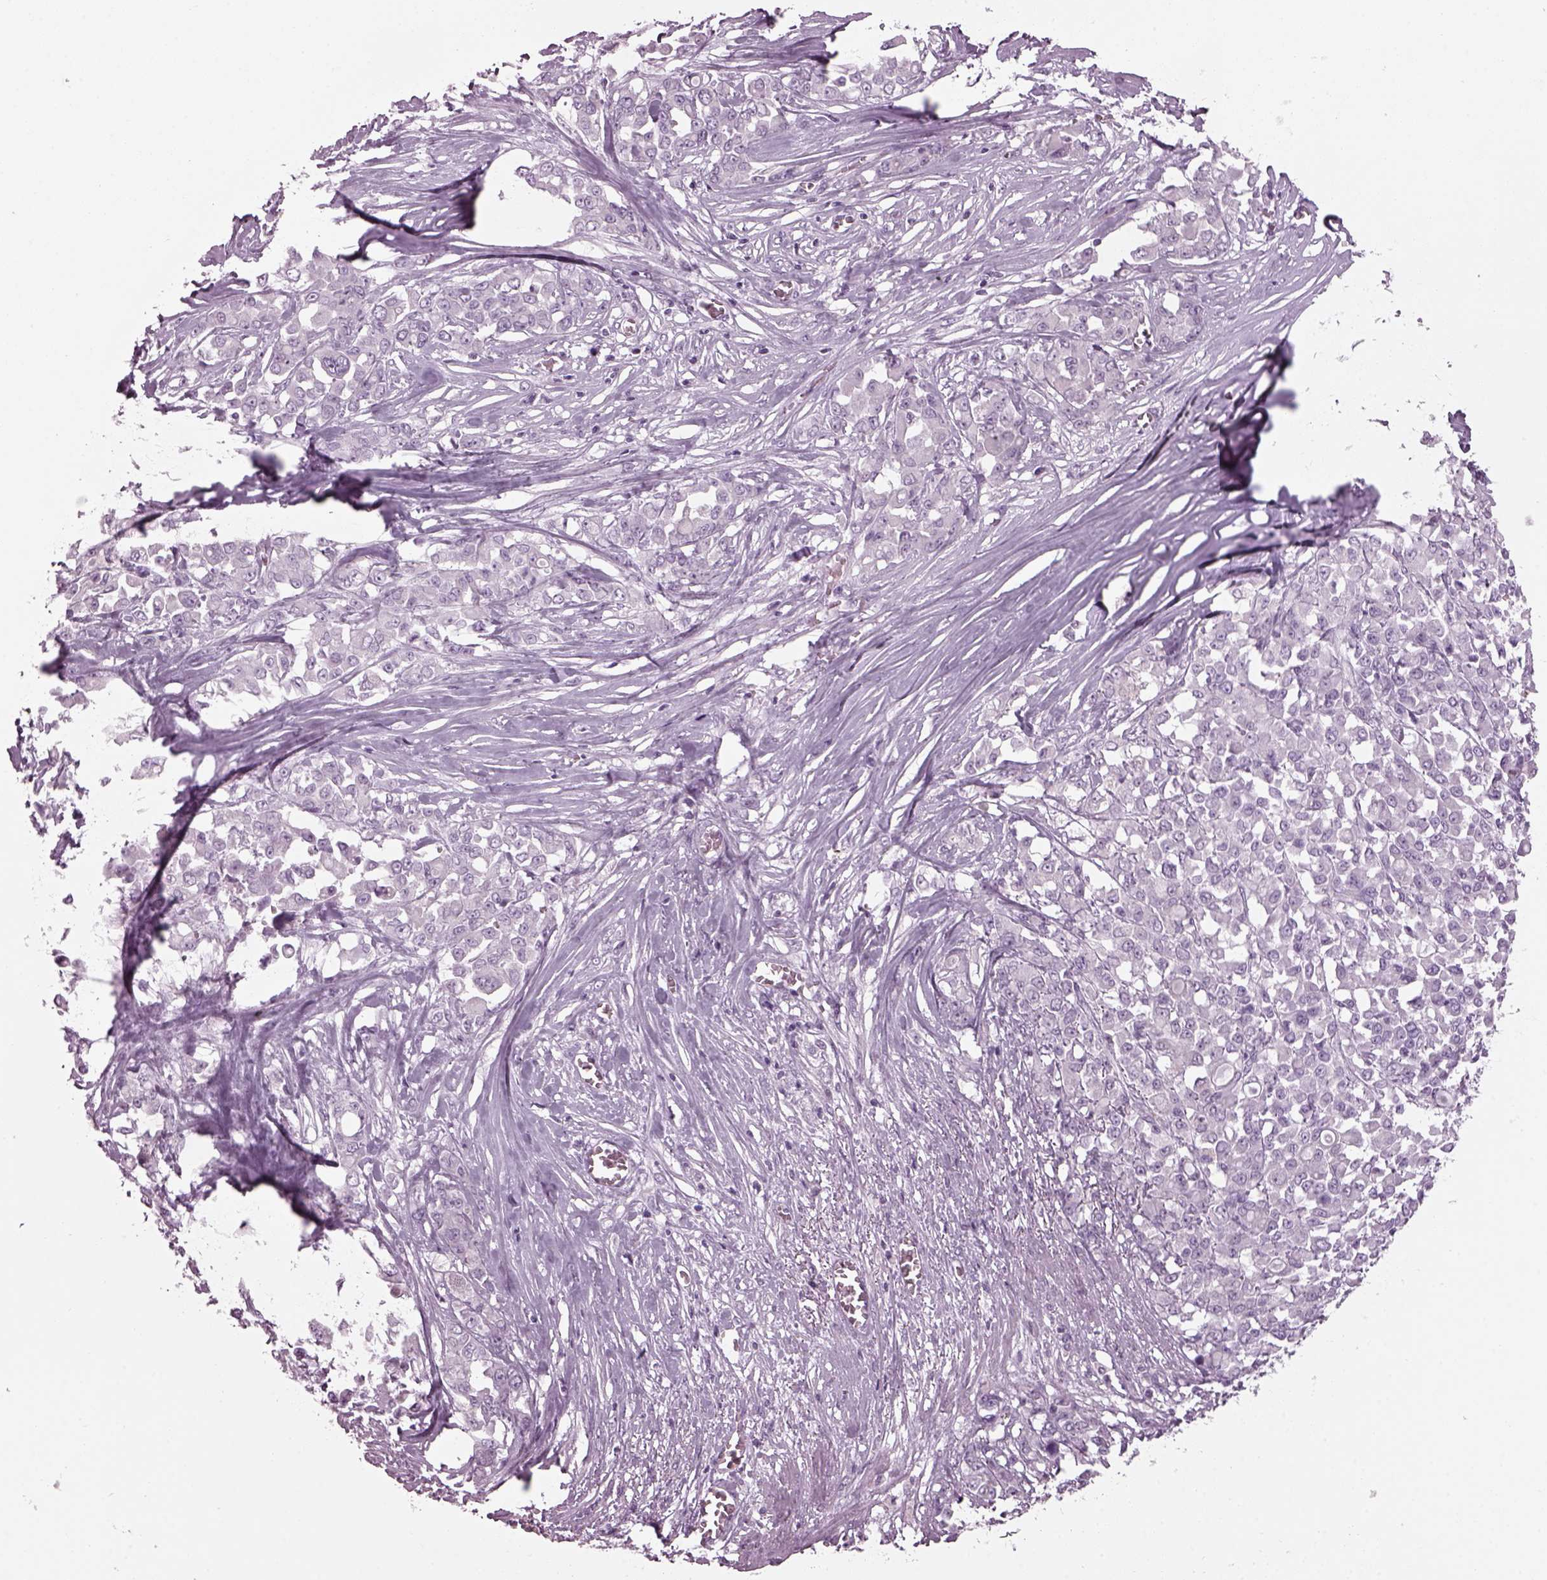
{"staining": {"intensity": "negative", "quantity": "none", "location": "none"}, "tissue": "stomach cancer", "cell_type": "Tumor cells", "image_type": "cancer", "snomed": [{"axis": "morphology", "description": "Adenocarcinoma, NOS"}, {"axis": "topography", "description": "Stomach"}], "caption": "Tumor cells show no significant protein expression in stomach cancer (adenocarcinoma).", "gene": "DPYSL5", "patient": {"sex": "female", "age": 76}}